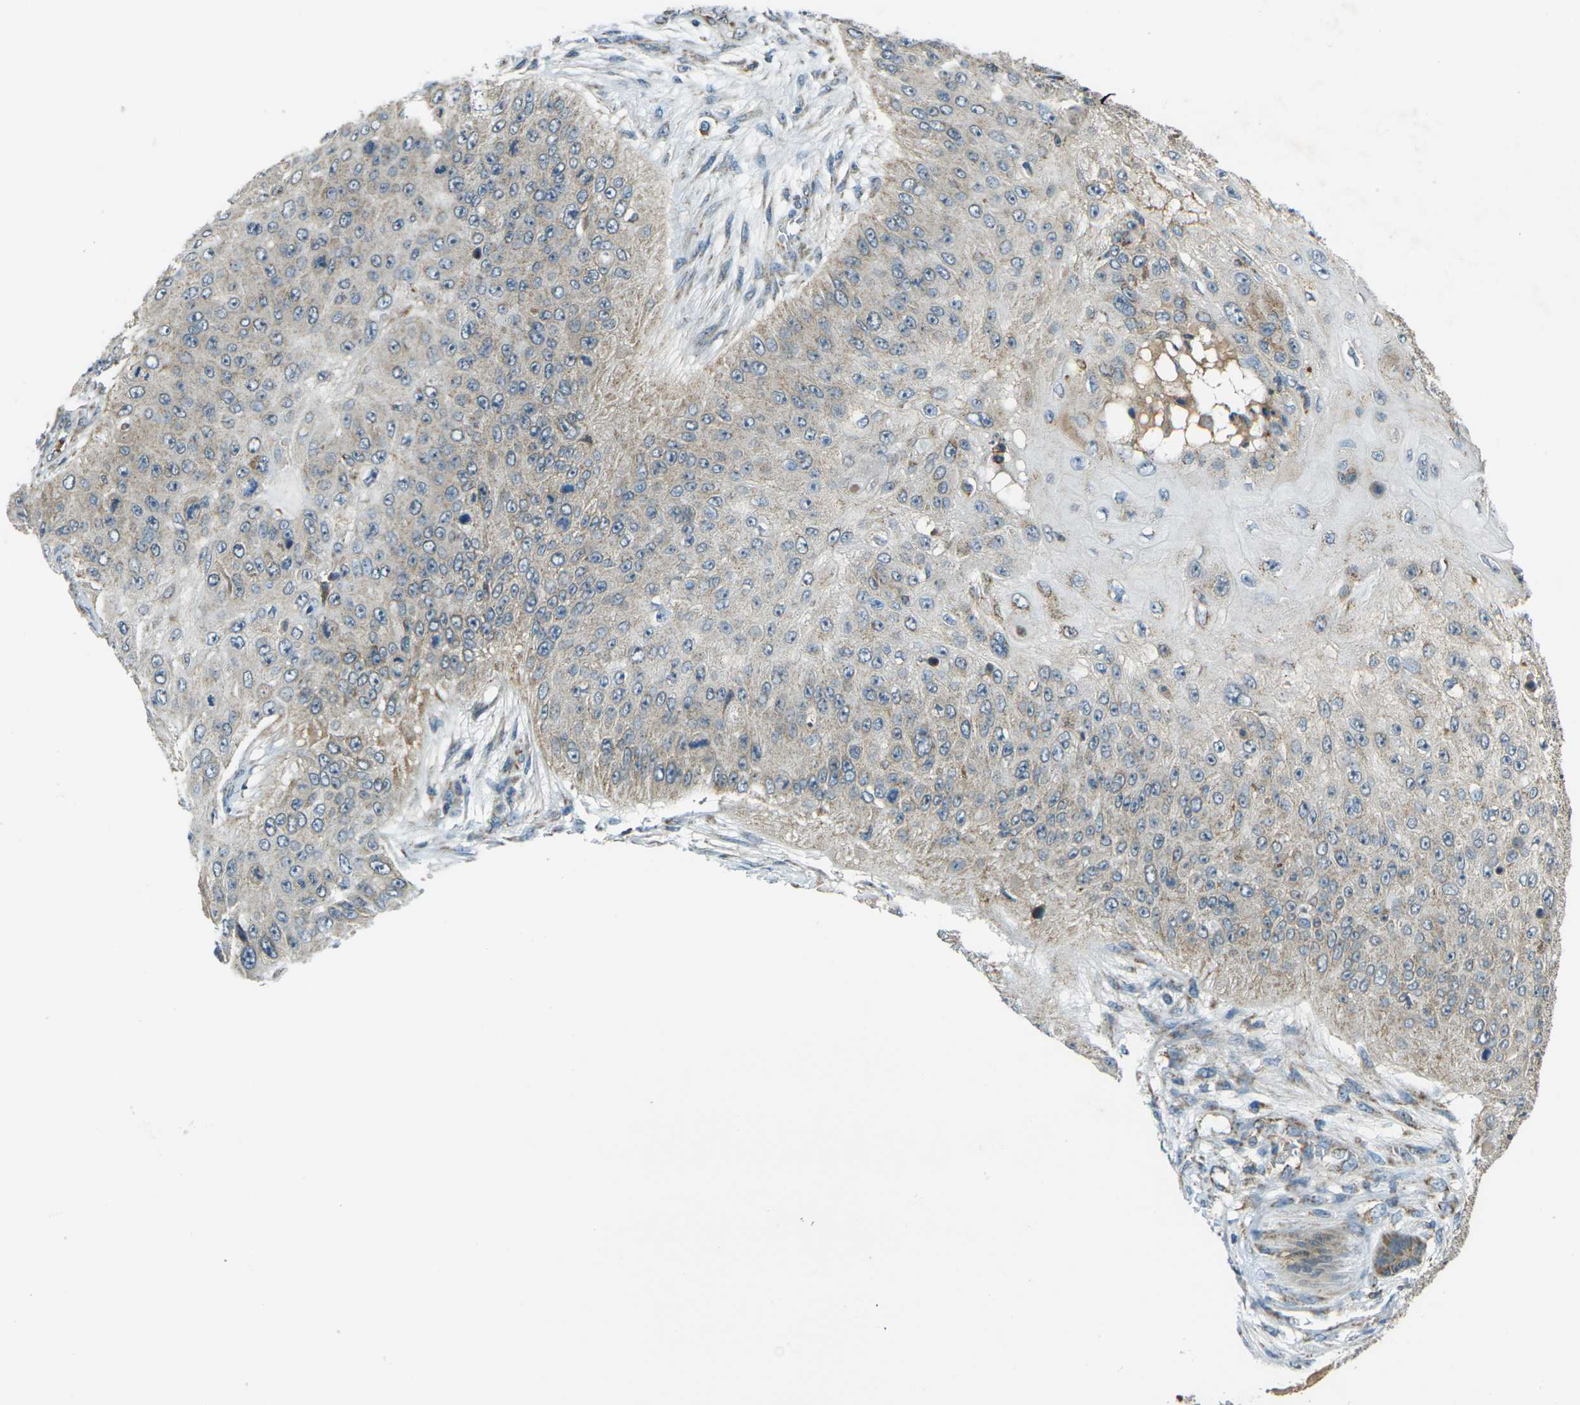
{"staining": {"intensity": "weak", "quantity": "<25%", "location": "cytoplasmic/membranous"}, "tissue": "skin cancer", "cell_type": "Tumor cells", "image_type": "cancer", "snomed": [{"axis": "morphology", "description": "Squamous cell carcinoma, NOS"}, {"axis": "topography", "description": "Skin"}], "caption": "Squamous cell carcinoma (skin) stained for a protein using immunohistochemistry (IHC) demonstrates no expression tumor cells.", "gene": "IGF1R", "patient": {"sex": "female", "age": 80}}